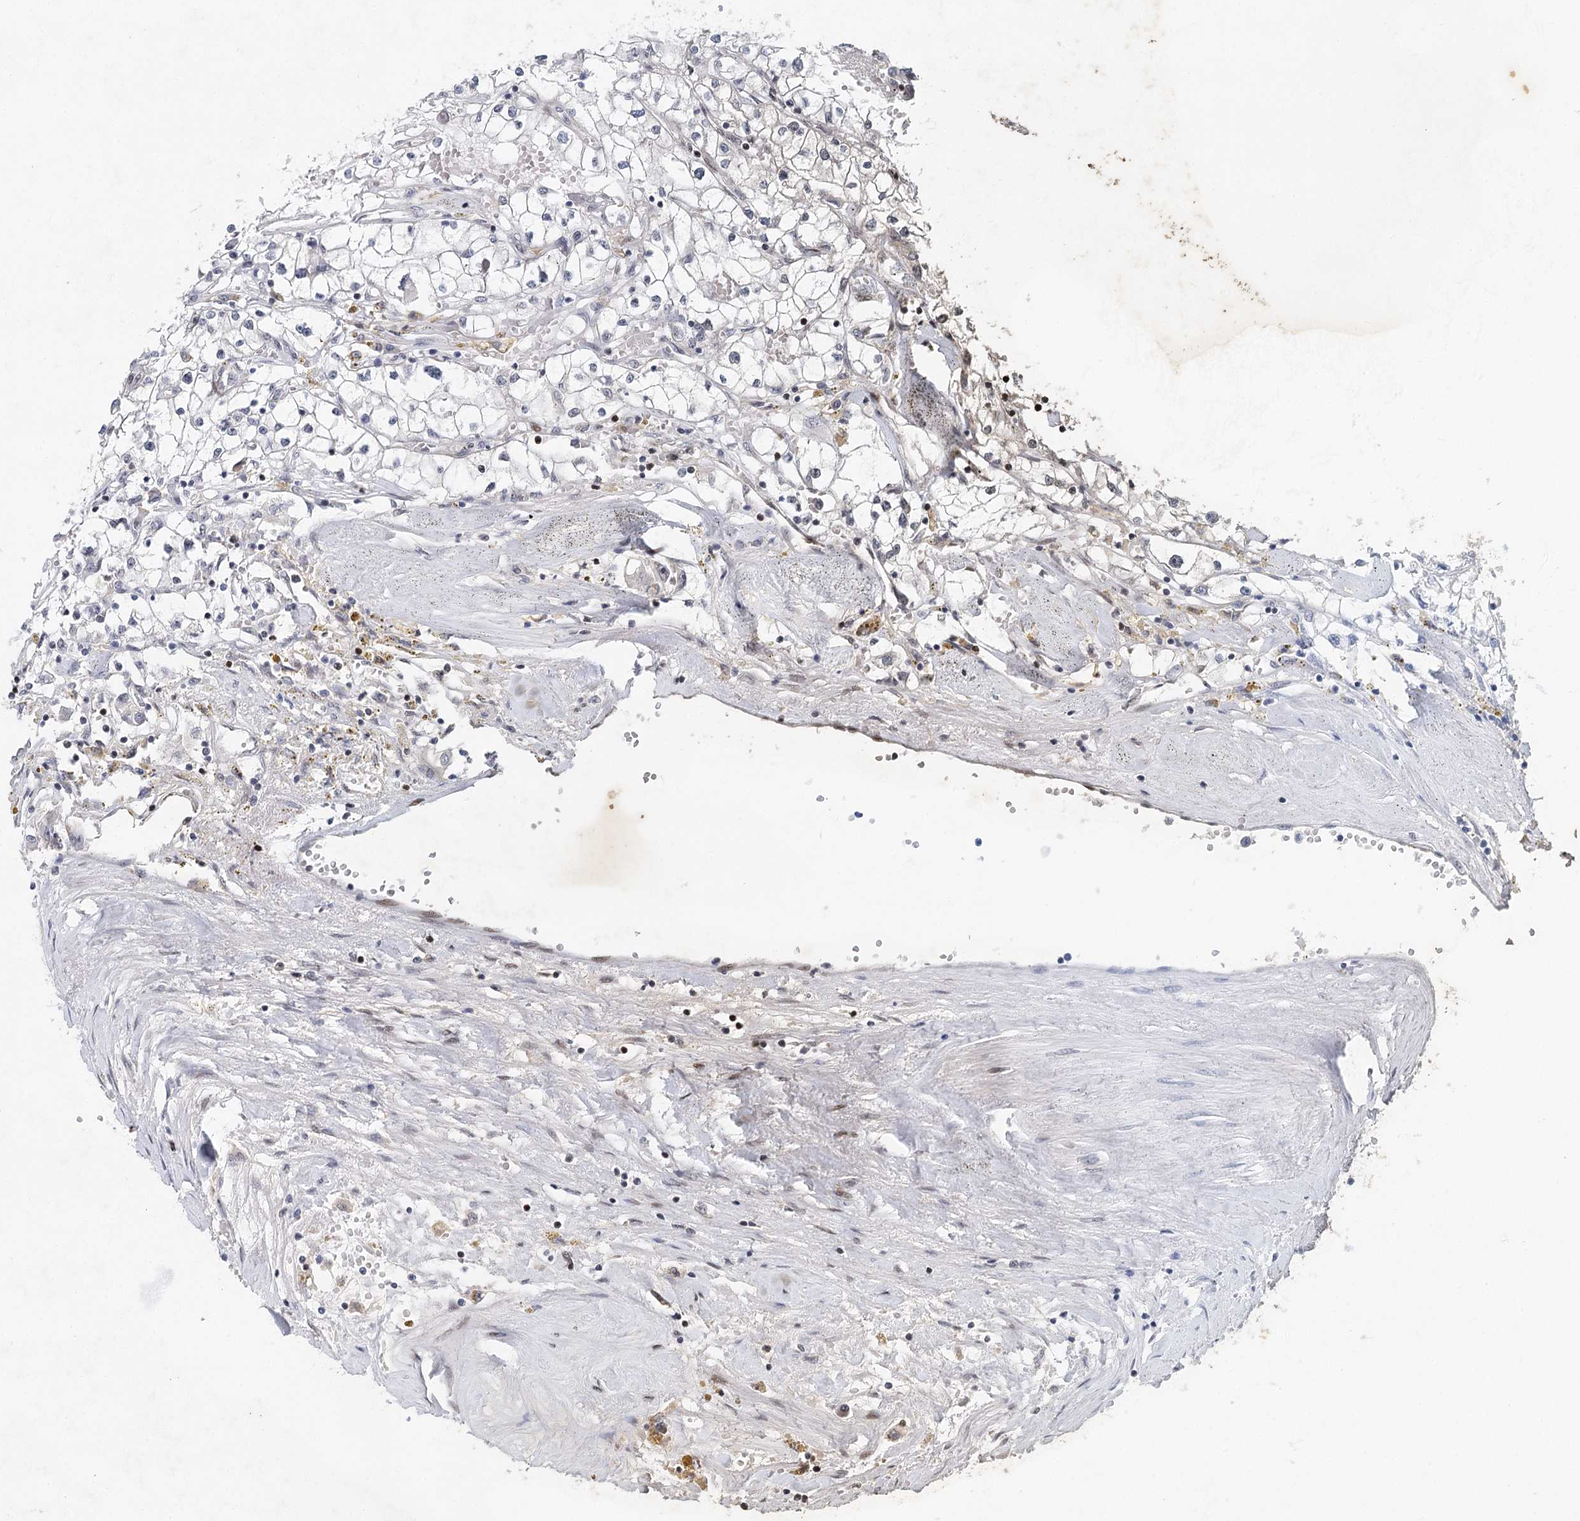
{"staining": {"intensity": "negative", "quantity": "none", "location": "none"}, "tissue": "renal cancer", "cell_type": "Tumor cells", "image_type": "cancer", "snomed": [{"axis": "morphology", "description": "Adenocarcinoma, NOS"}, {"axis": "topography", "description": "Kidney"}], "caption": "Histopathology image shows no protein expression in tumor cells of renal cancer tissue. The staining is performed using DAB (3,3'-diaminobenzidine) brown chromogen with nuclei counter-stained in using hematoxylin.", "gene": "FRMD4A", "patient": {"sex": "male", "age": 56}}